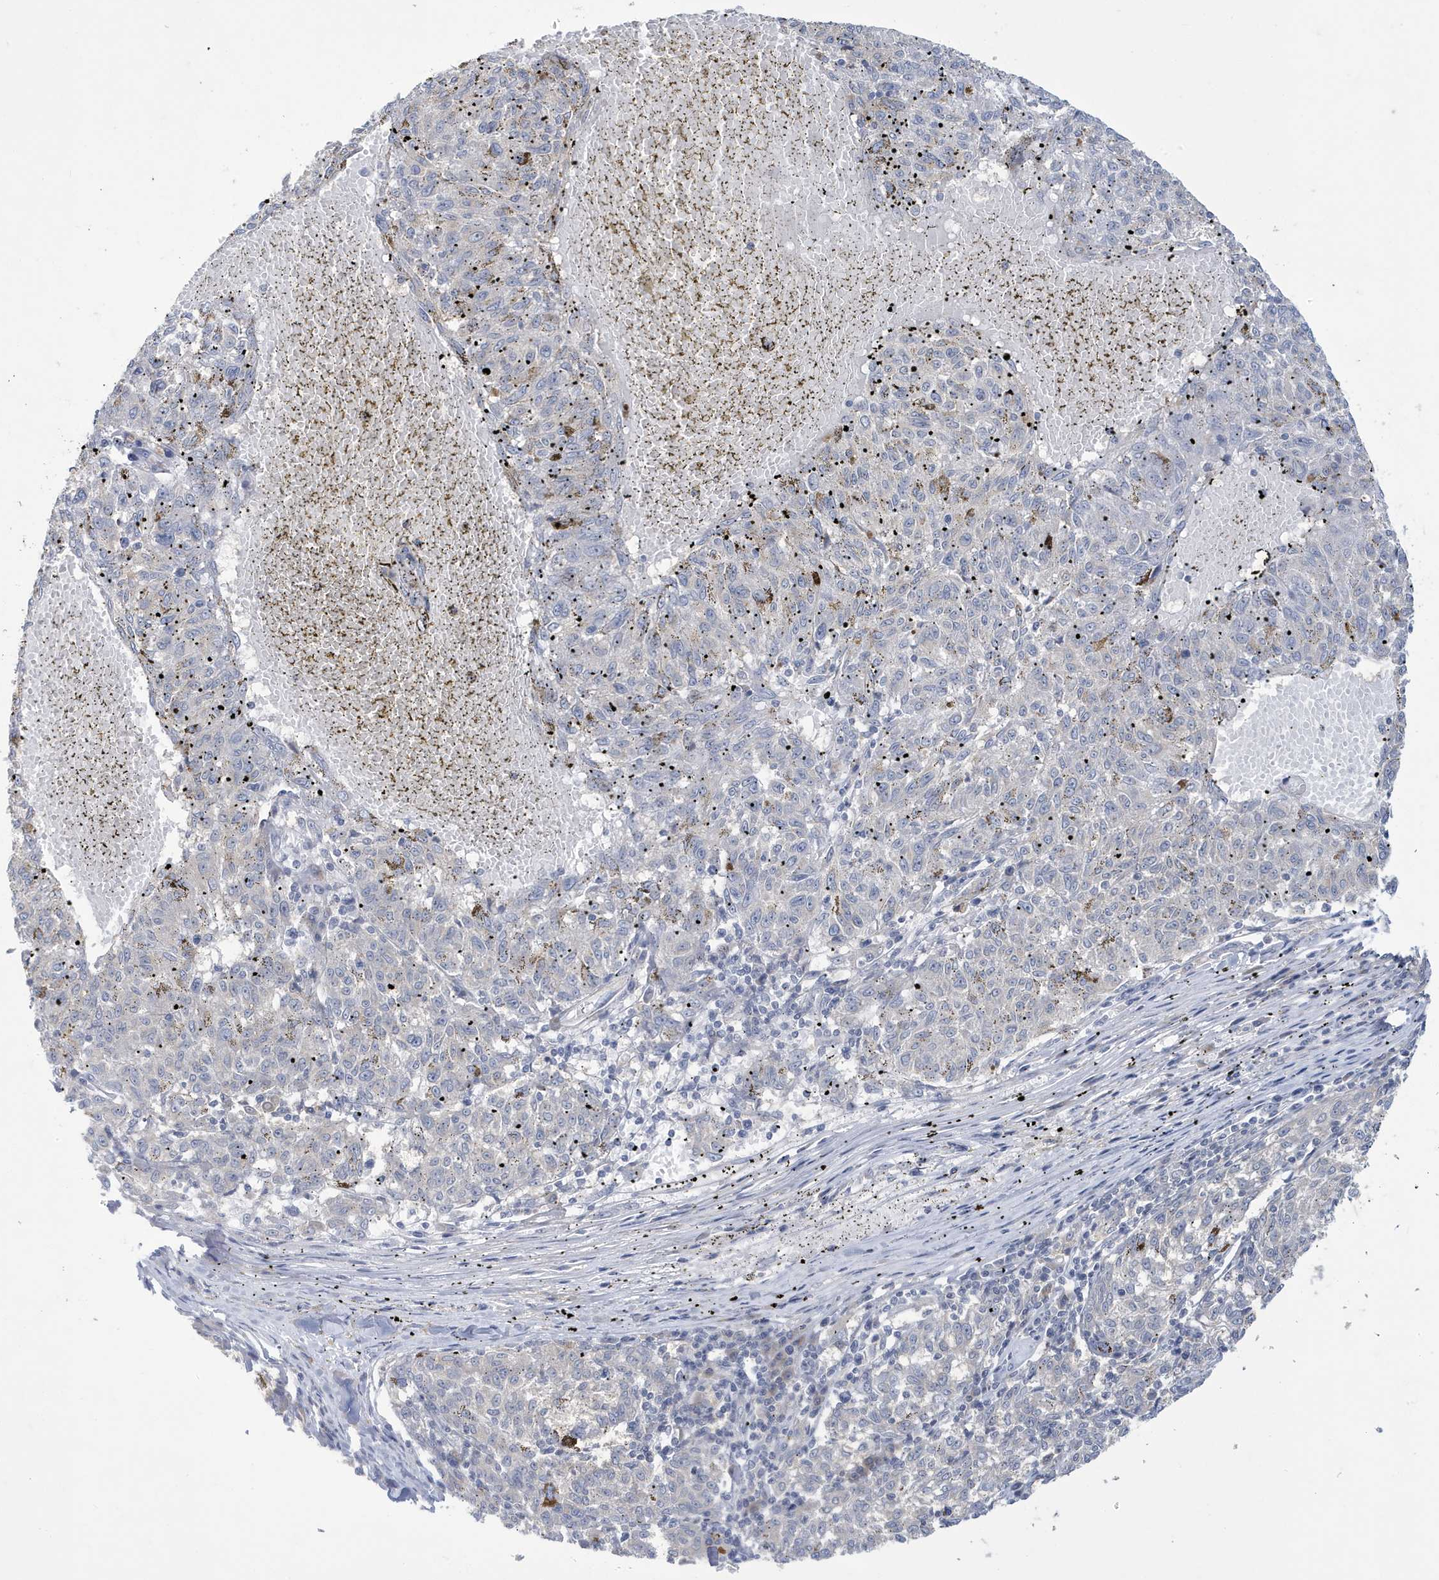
{"staining": {"intensity": "negative", "quantity": "none", "location": "none"}, "tissue": "melanoma", "cell_type": "Tumor cells", "image_type": "cancer", "snomed": [{"axis": "morphology", "description": "Malignant melanoma, NOS"}, {"axis": "topography", "description": "Skin"}], "caption": "A high-resolution image shows immunohistochemistry staining of melanoma, which exhibits no significant positivity in tumor cells.", "gene": "ZNF654", "patient": {"sex": "female", "age": 72}}